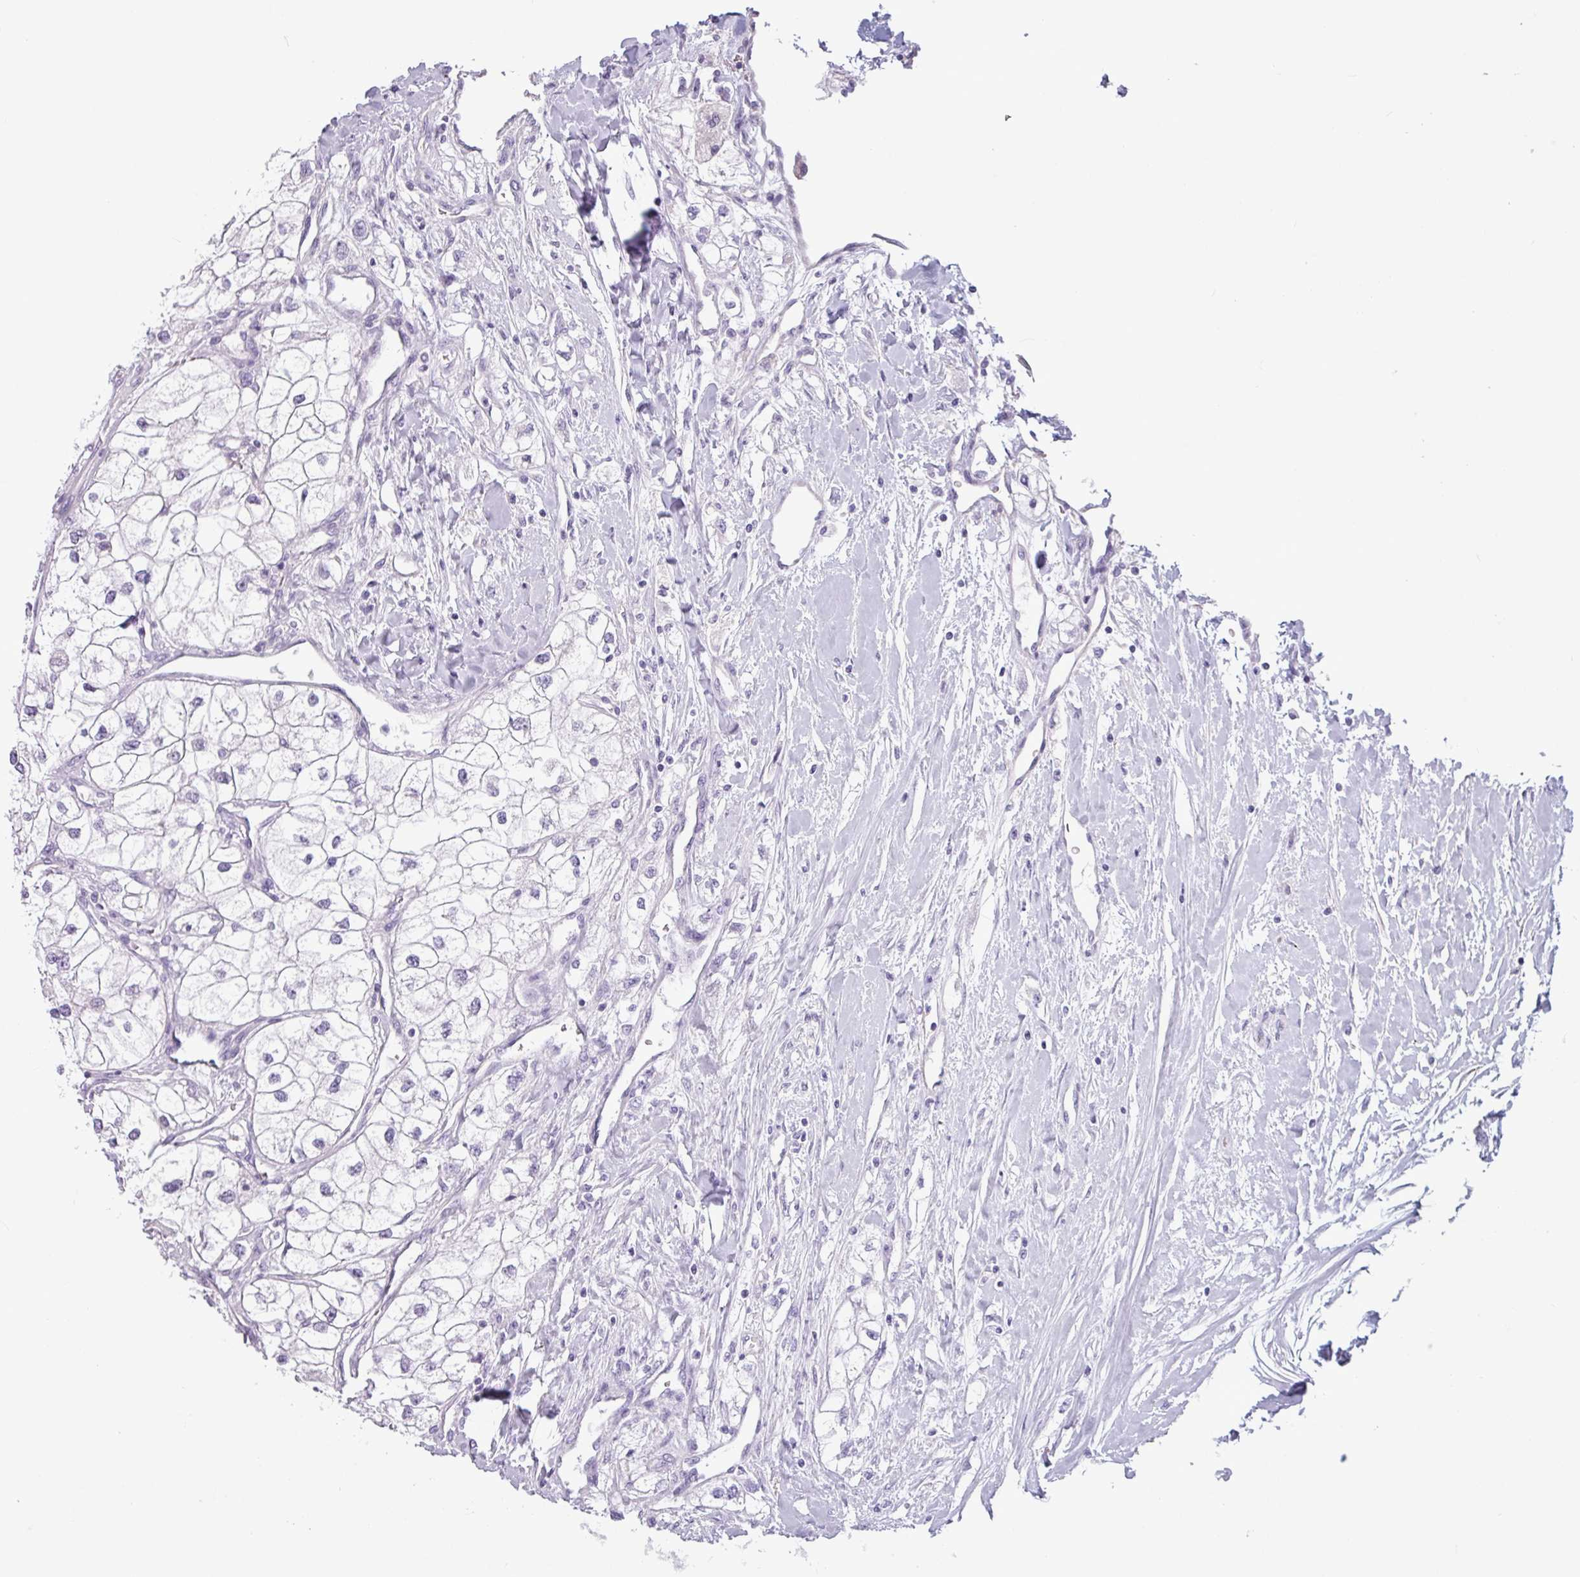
{"staining": {"intensity": "negative", "quantity": "none", "location": "none"}, "tissue": "renal cancer", "cell_type": "Tumor cells", "image_type": "cancer", "snomed": [{"axis": "morphology", "description": "Adenocarcinoma, NOS"}, {"axis": "topography", "description": "Kidney"}], "caption": "Immunohistochemical staining of human renal cancer demonstrates no significant positivity in tumor cells.", "gene": "CAMK1", "patient": {"sex": "male", "age": 59}}